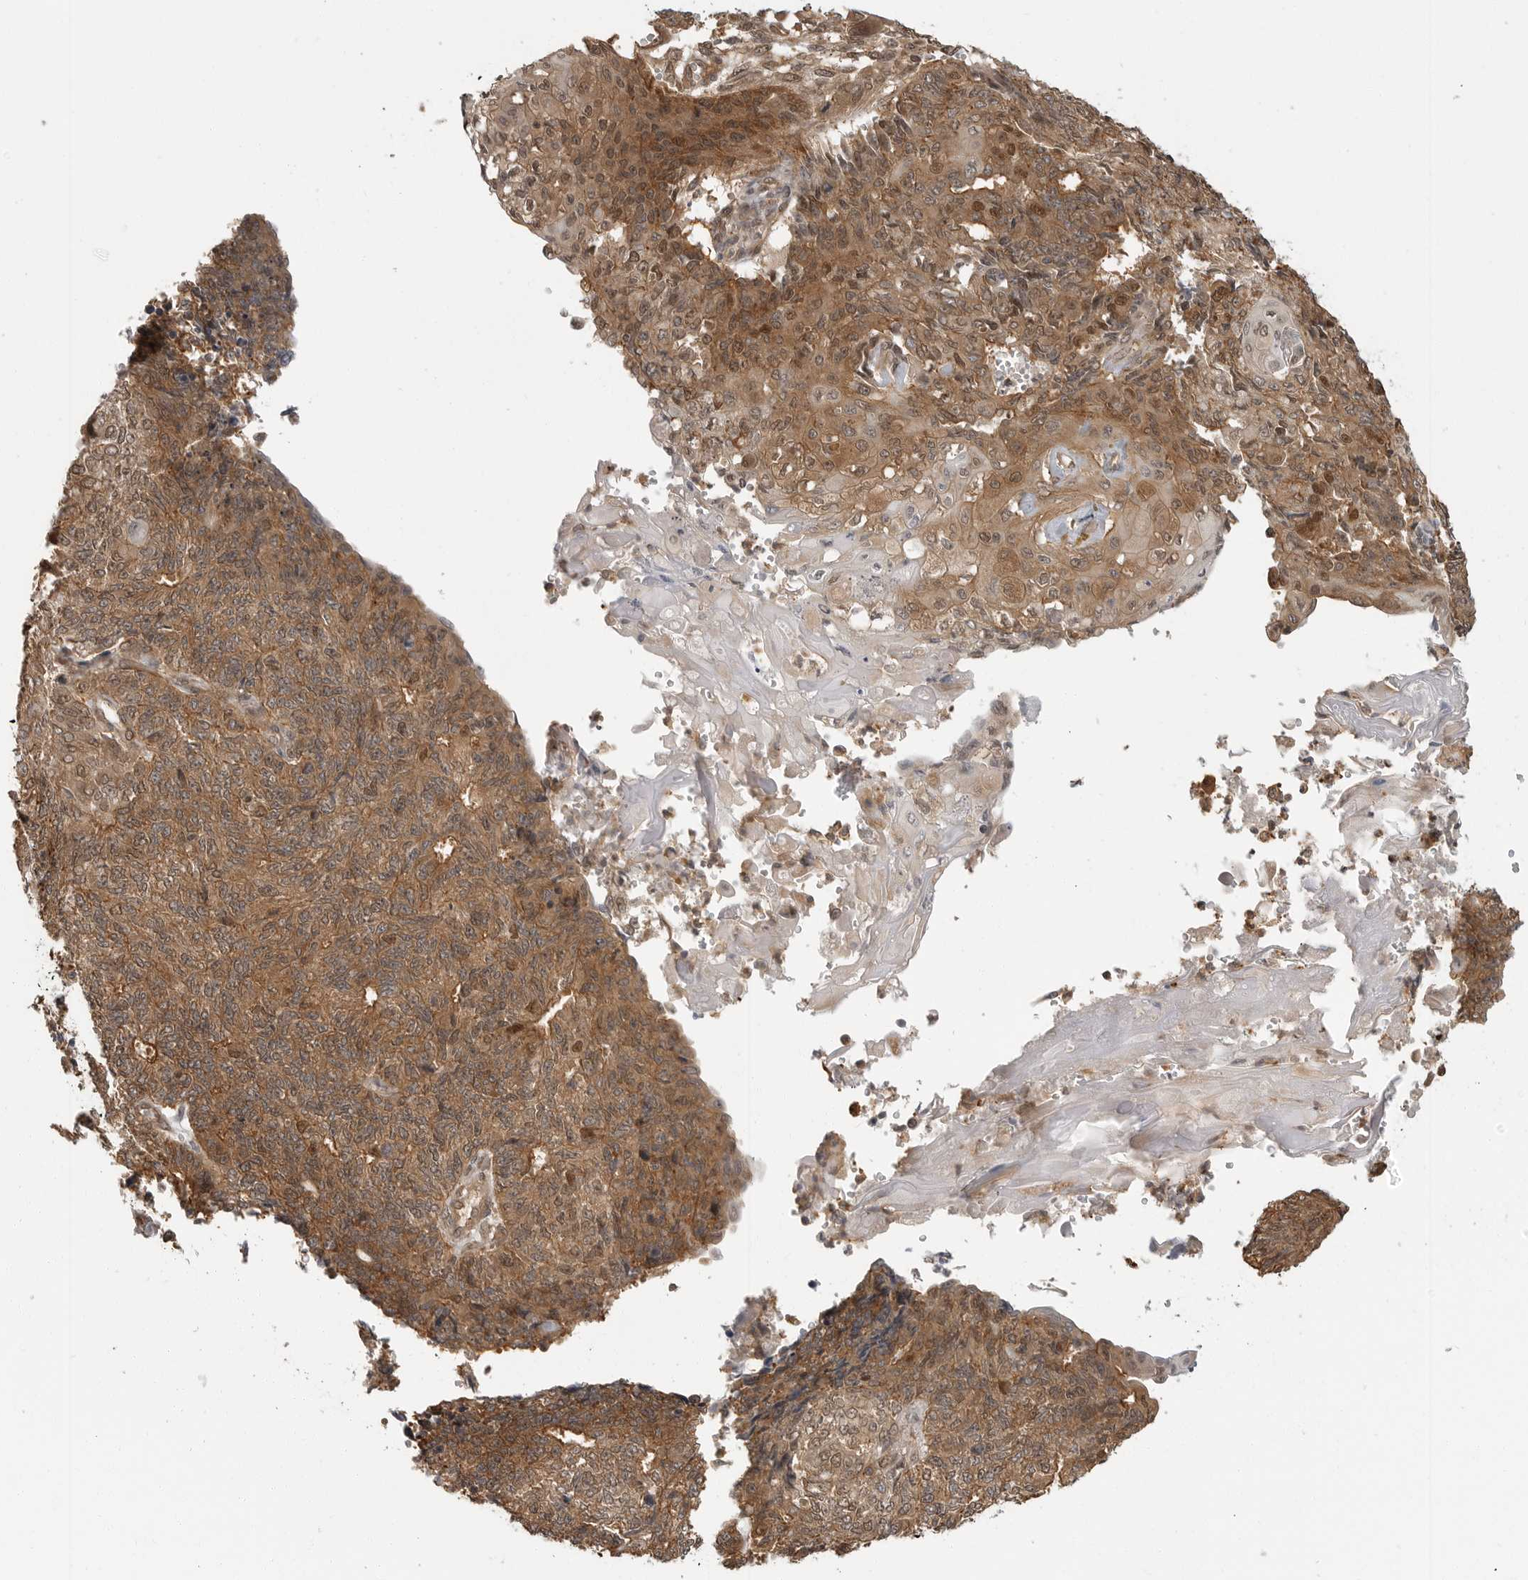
{"staining": {"intensity": "strong", "quantity": ">75%", "location": "cytoplasmic/membranous,nuclear"}, "tissue": "endometrial cancer", "cell_type": "Tumor cells", "image_type": "cancer", "snomed": [{"axis": "morphology", "description": "Adenocarcinoma, NOS"}, {"axis": "topography", "description": "Endometrium"}], "caption": "Endometrial adenocarcinoma stained with immunohistochemistry (IHC) exhibits strong cytoplasmic/membranous and nuclear expression in approximately >75% of tumor cells. (Stains: DAB (3,3'-diaminobenzidine) in brown, nuclei in blue, Microscopy: brightfield microscopy at high magnification).", "gene": "ERN1", "patient": {"sex": "female", "age": 32}}